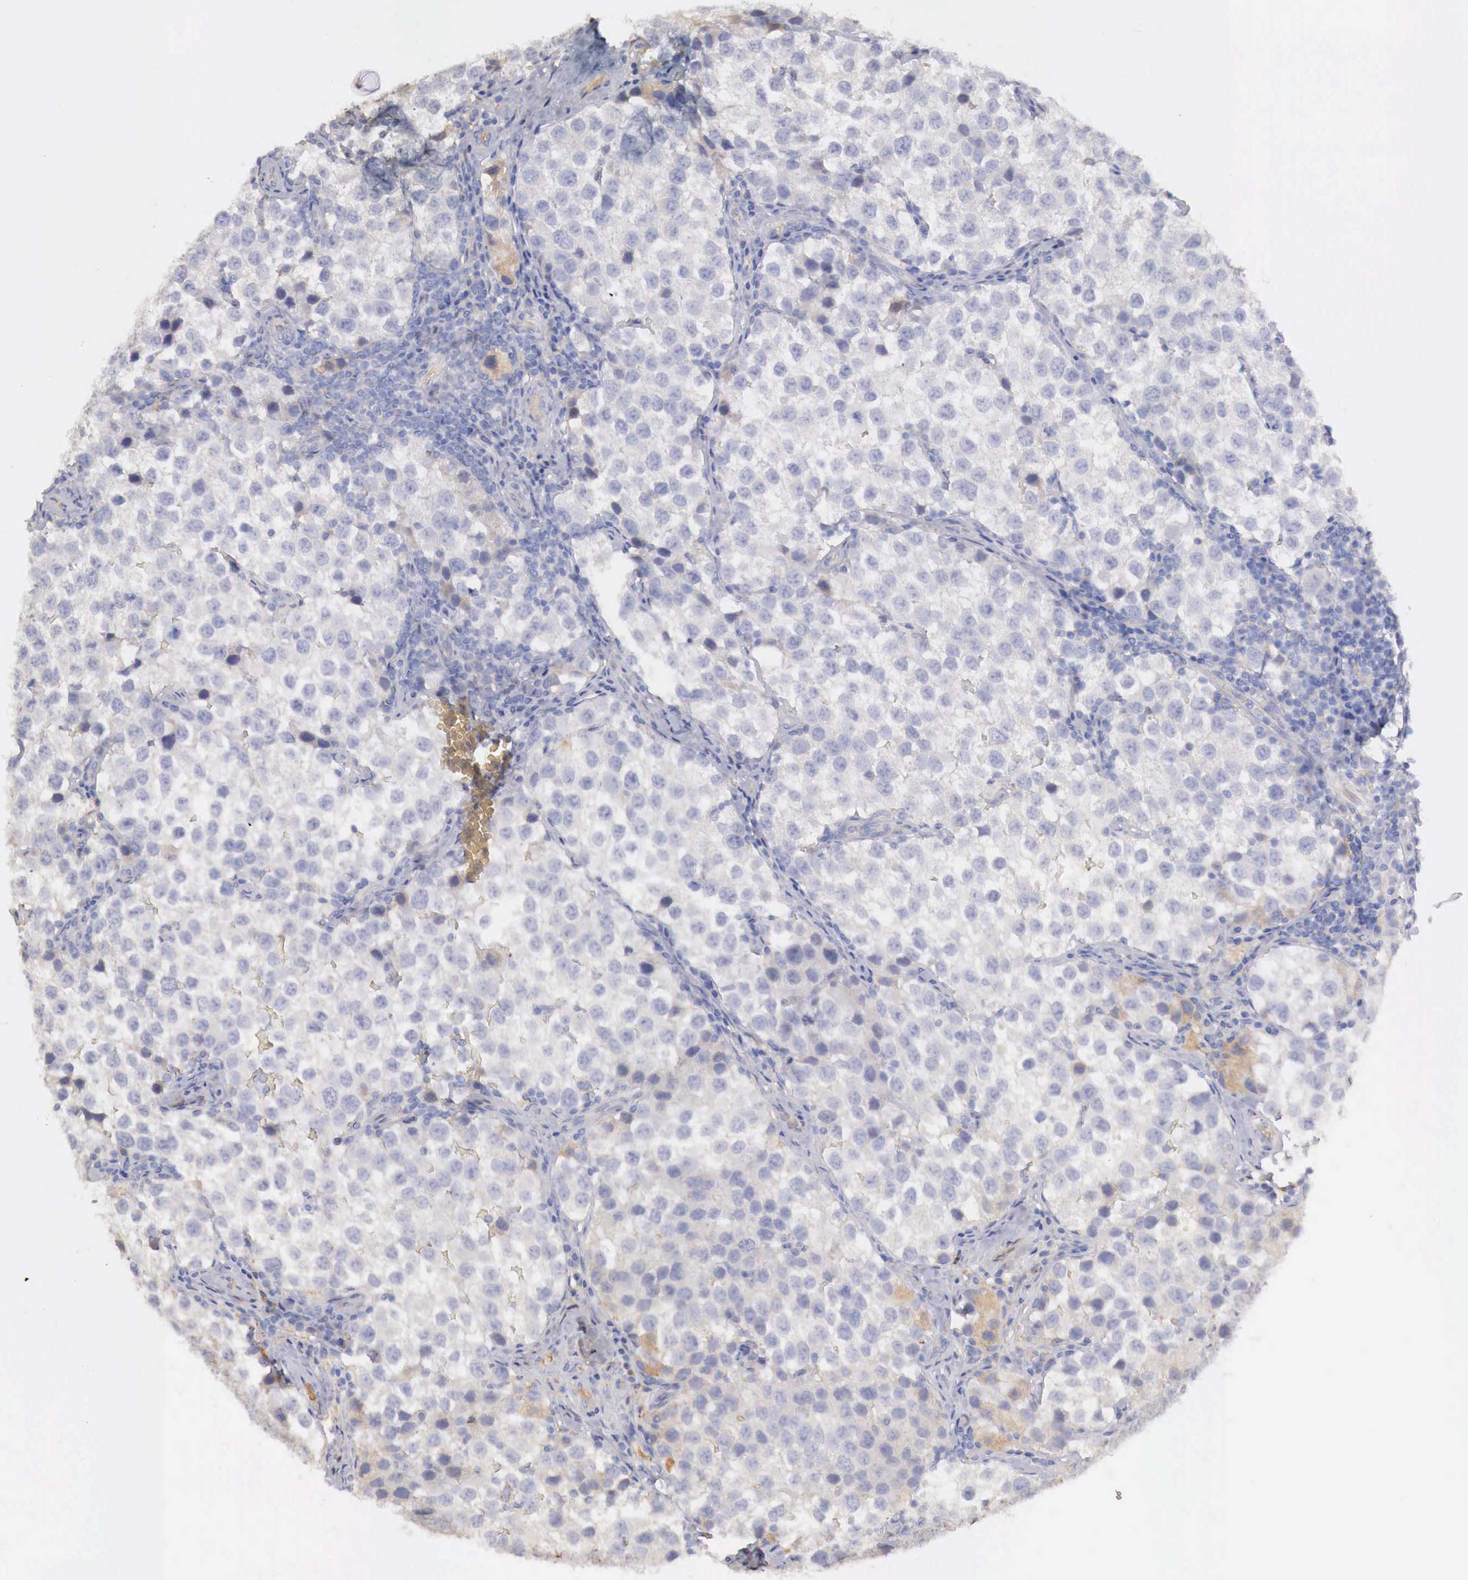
{"staining": {"intensity": "negative", "quantity": "none", "location": "none"}, "tissue": "testis cancer", "cell_type": "Tumor cells", "image_type": "cancer", "snomed": [{"axis": "morphology", "description": "Seminoma, NOS"}, {"axis": "topography", "description": "Testis"}], "caption": "The micrograph shows no significant positivity in tumor cells of testis seminoma.", "gene": "KLHDC7B", "patient": {"sex": "male", "age": 39}}